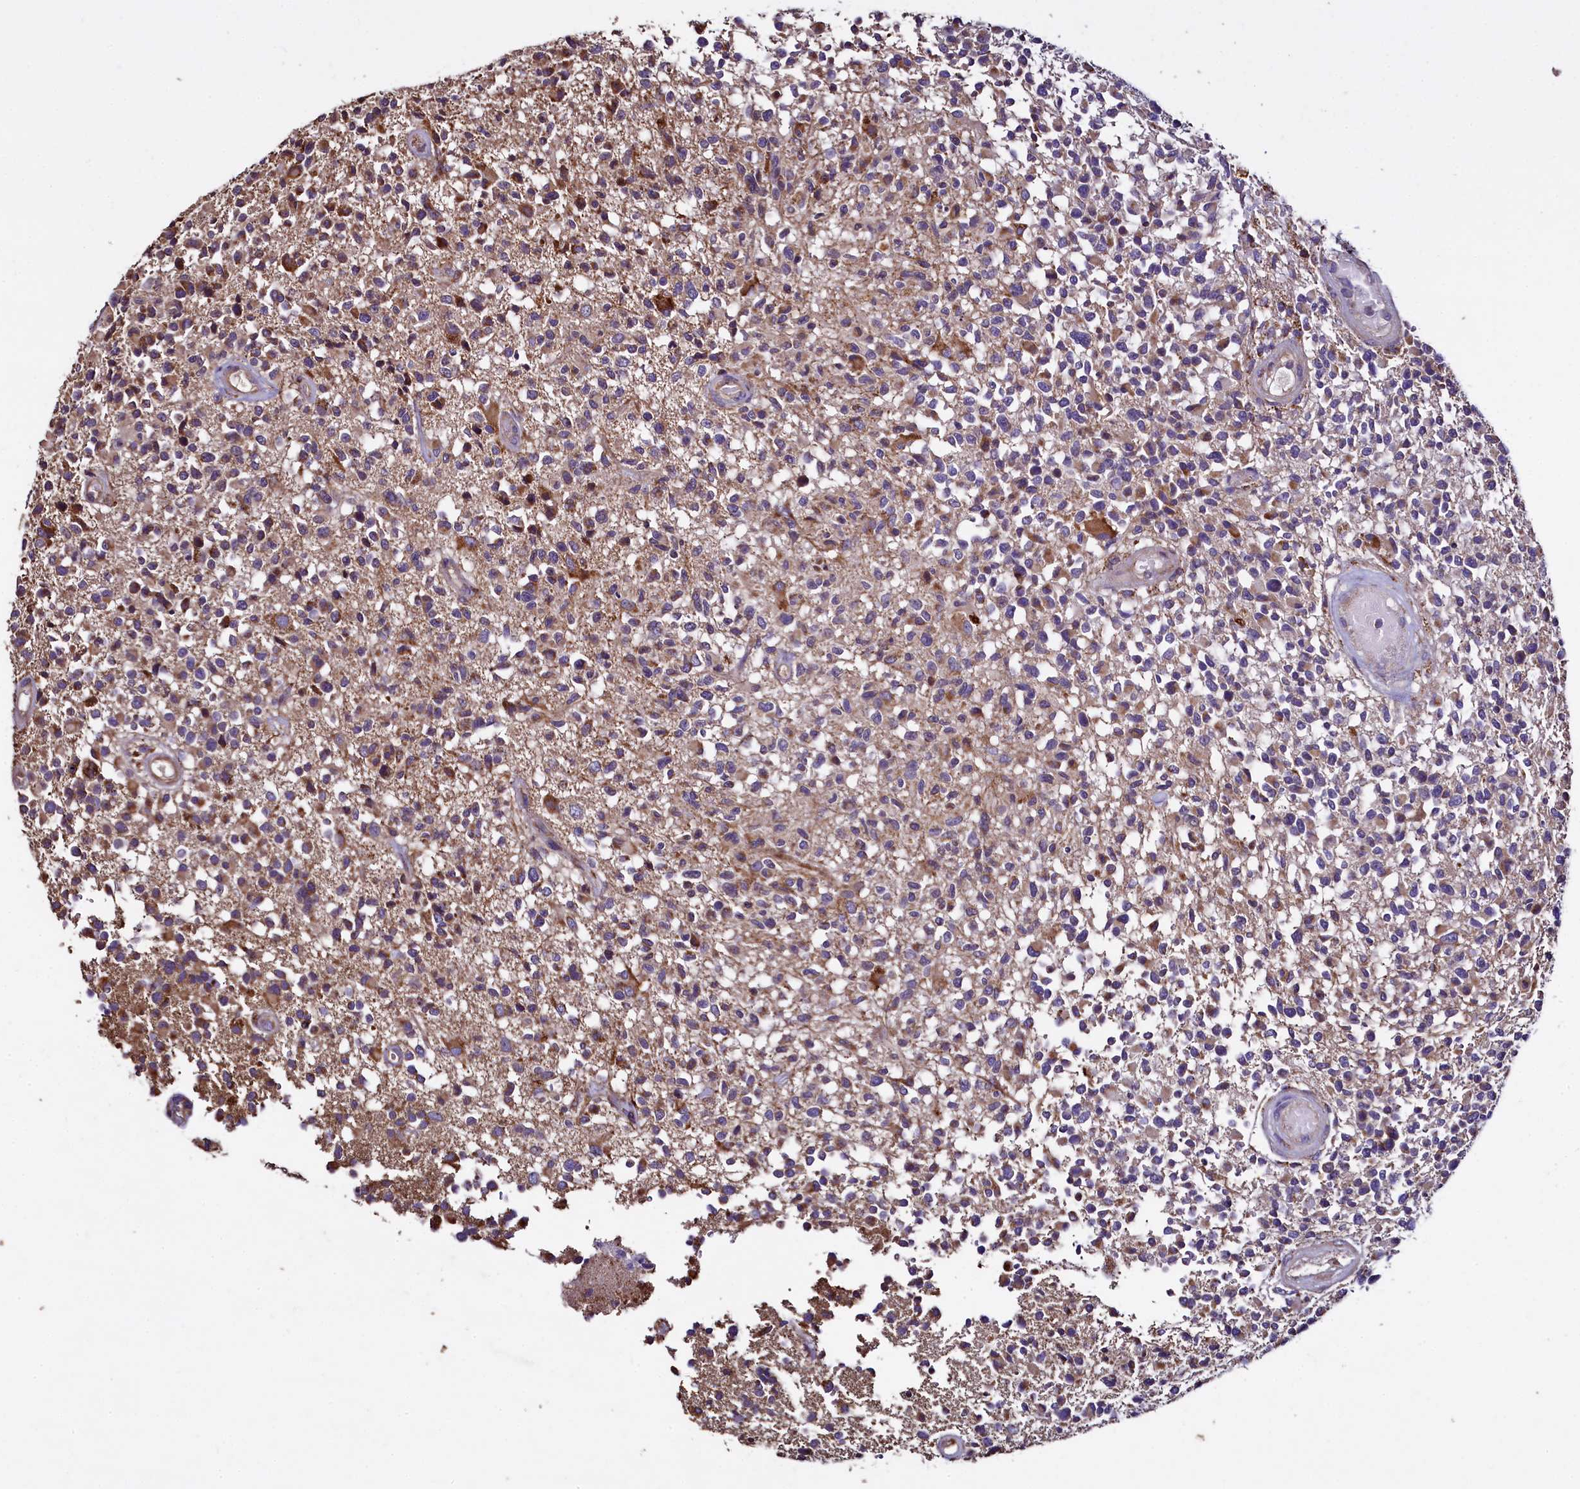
{"staining": {"intensity": "weak", "quantity": "<25%", "location": "cytoplasmic/membranous"}, "tissue": "glioma", "cell_type": "Tumor cells", "image_type": "cancer", "snomed": [{"axis": "morphology", "description": "Glioma, malignant, High grade"}, {"axis": "morphology", "description": "Glioblastoma, NOS"}, {"axis": "topography", "description": "Brain"}], "caption": "DAB immunohistochemical staining of human glioma exhibits no significant expression in tumor cells.", "gene": "COQ9", "patient": {"sex": "male", "age": 60}}